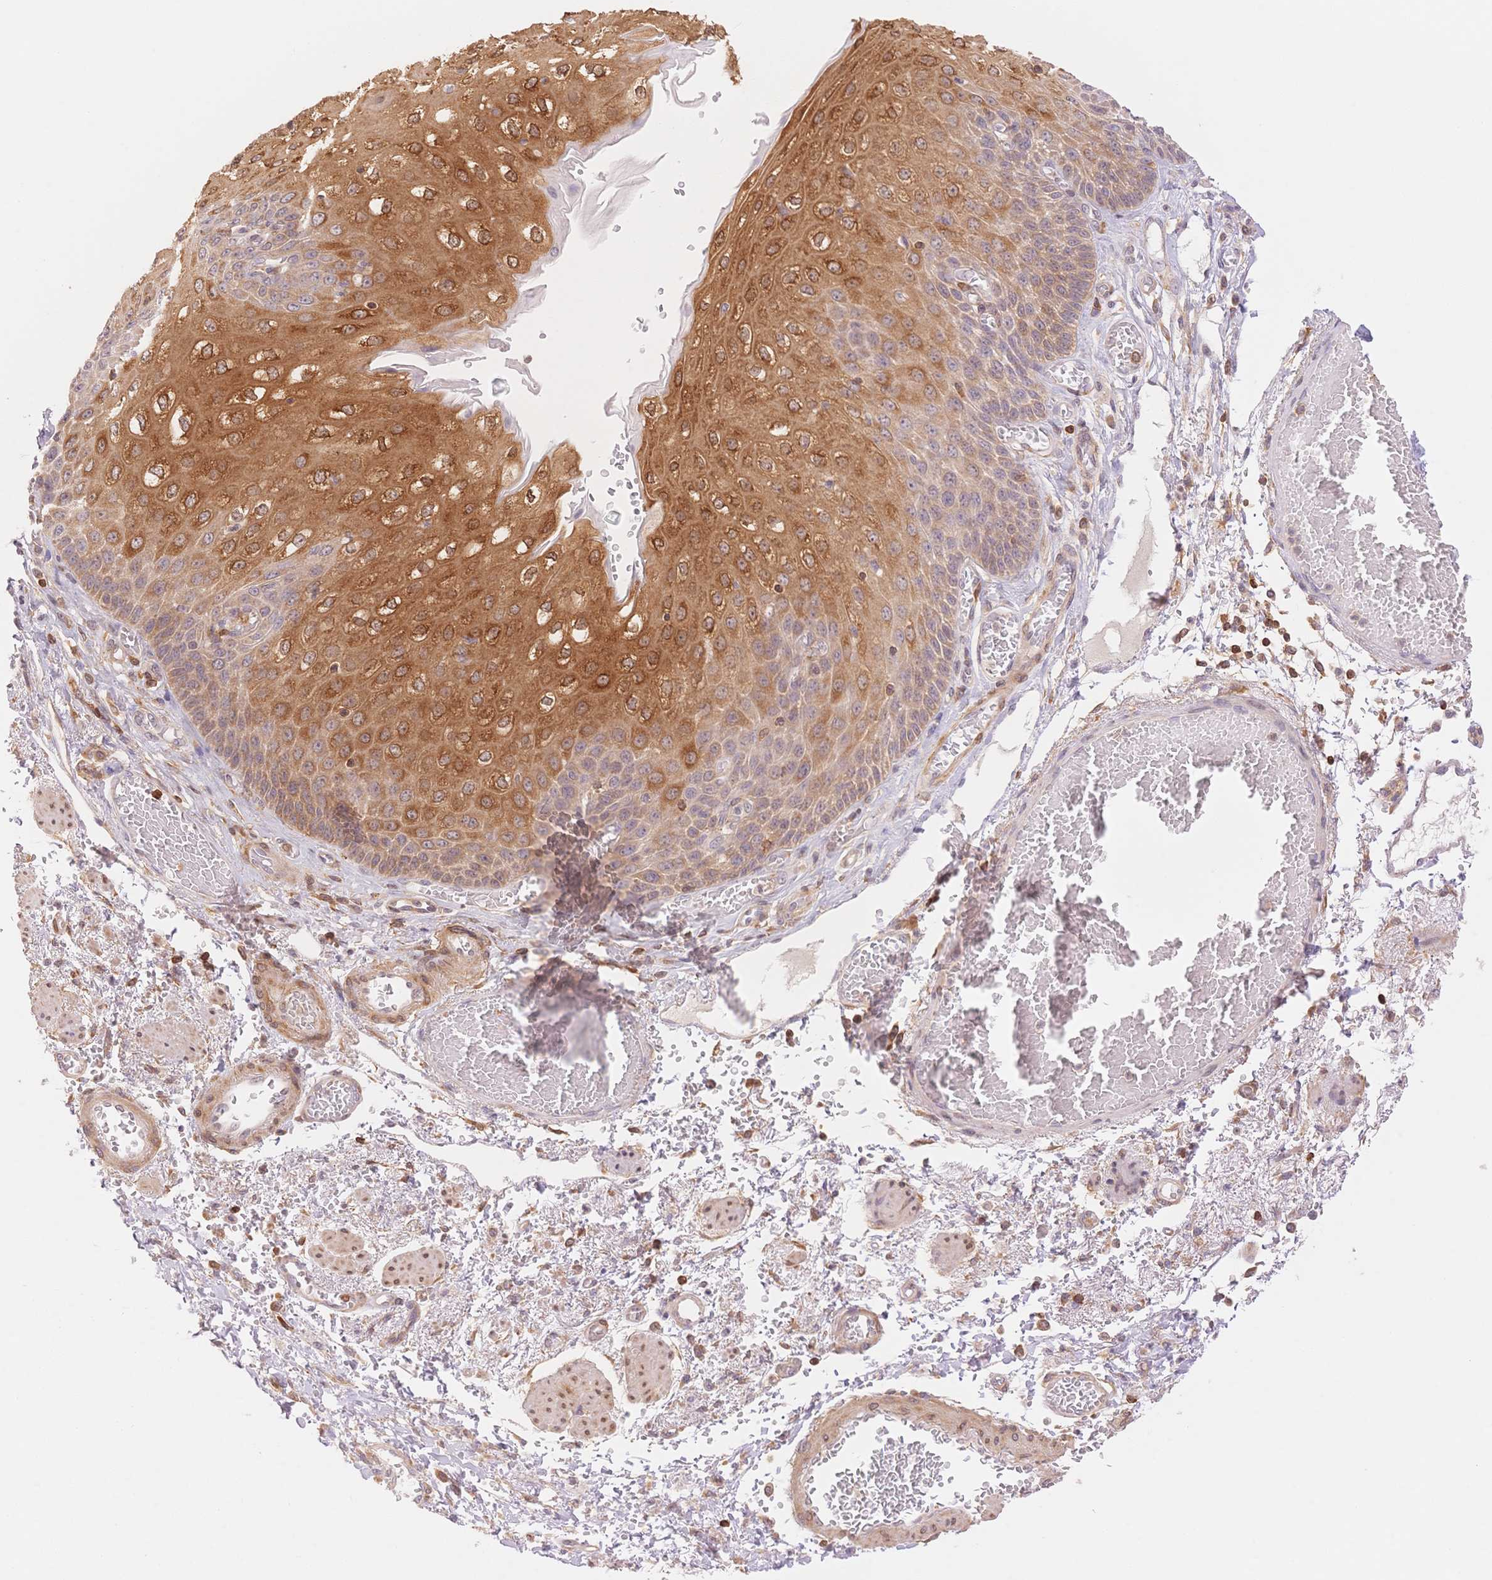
{"staining": {"intensity": "moderate", "quantity": "25%-75%", "location": "cytoplasmic/membranous"}, "tissue": "esophagus", "cell_type": "Squamous epithelial cells", "image_type": "normal", "snomed": [{"axis": "morphology", "description": "Normal tissue, NOS"}, {"axis": "morphology", "description": "Adenocarcinoma, NOS"}, {"axis": "topography", "description": "Esophagus"}], "caption": "Protein staining of benign esophagus demonstrates moderate cytoplasmic/membranous positivity in approximately 25%-75% of squamous epithelial cells.", "gene": "STK39", "patient": {"sex": "male", "age": 81}}